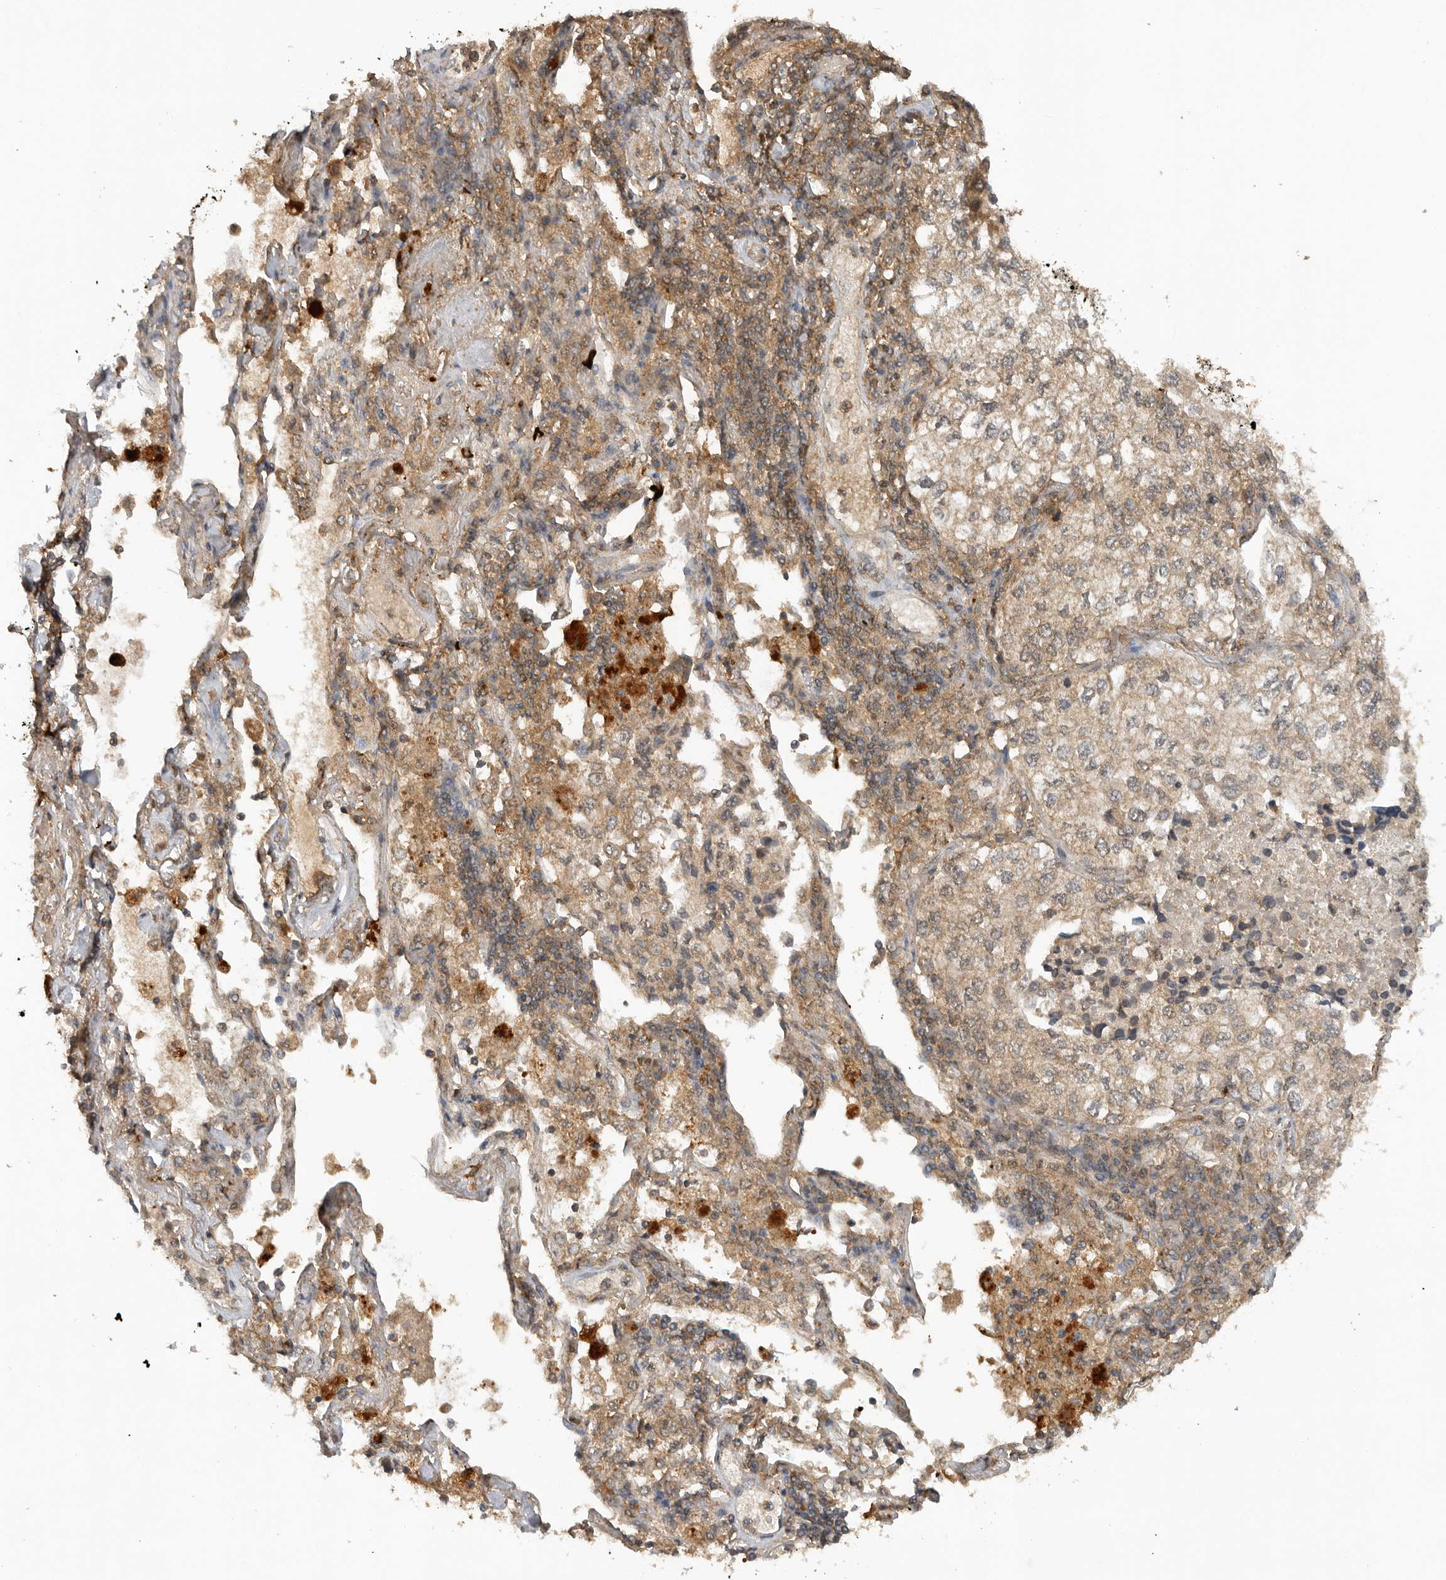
{"staining": {"intensity": "weak", "quantity": ">75%", "location": "cytoplasmic/membranous"}, "tissue": "lung cancer", "cell_type": "Tumor cells", "image_type": "cancer", "snomed": [{"axis": "morphology", "description": "Adenocarcinoma, NOS"}, {"axis": "topography", "description": "Lung"}], "caption": "Immunohistochemistry (IHC) image of lung adenocarcinoma stained for a protein (brown), which shows low levels of weak cytoplasmic/membranous expression in approximately >75% of tumor cells.", "gene": "ICOSLG", "patient": {"sex": "male", "age": 63}}